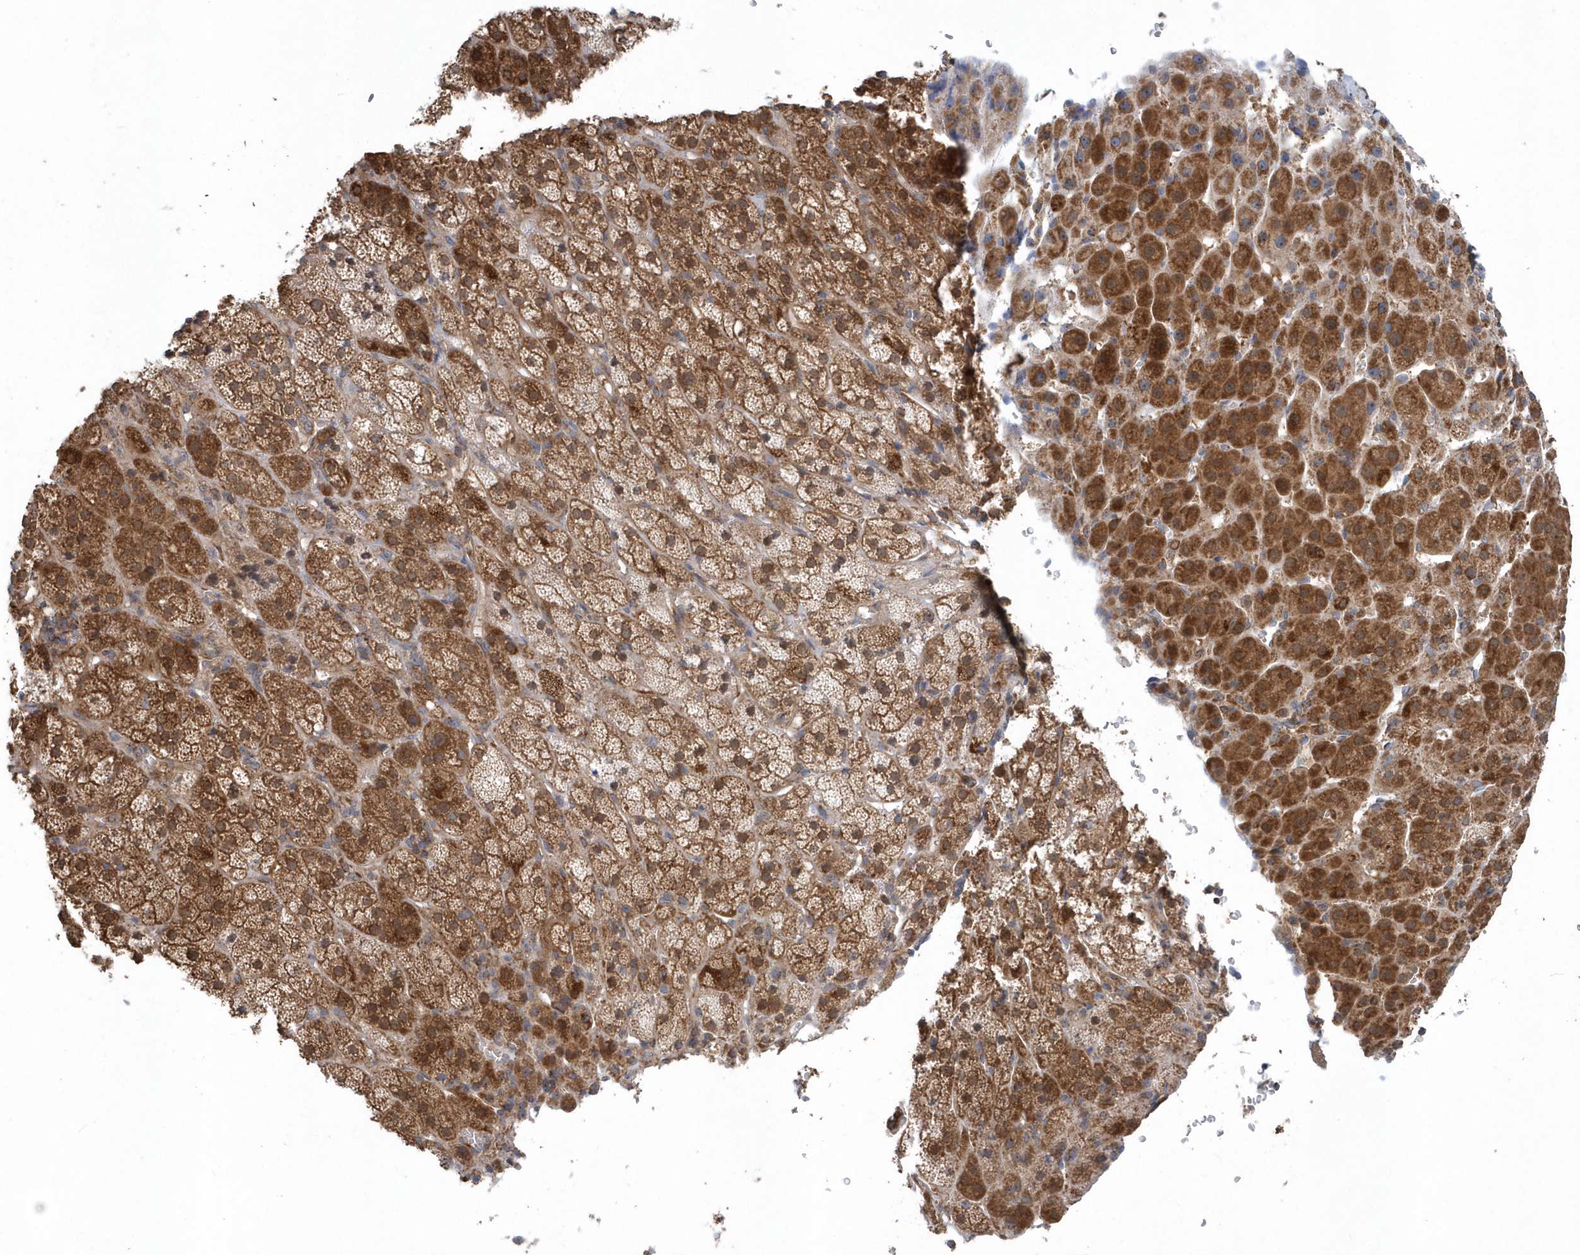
{"staining": {"intensity": "strong", "quantity": ">75%", "location": "cytoplasmic/membranous"}, "tissue": "adrenal gland", "cell_type": "Glandular cells", "image_type": "normal", "snomed": [{"axis": "morphology", "description": "Normal tissue, NOS"}, {"axis": "topography", "description": "Adrenal gland"}], "caption": "Adrenal gland stained with IHC displays strong cytoplasmic/membranous expression in approximately >75% of glandular cells. (DAB (3,3'-diaminobenzidine) IHC with brightfield microscopy, high magnification).", "gene": "PPP1R7", "patient": {"sex": "female", "age": 57}}